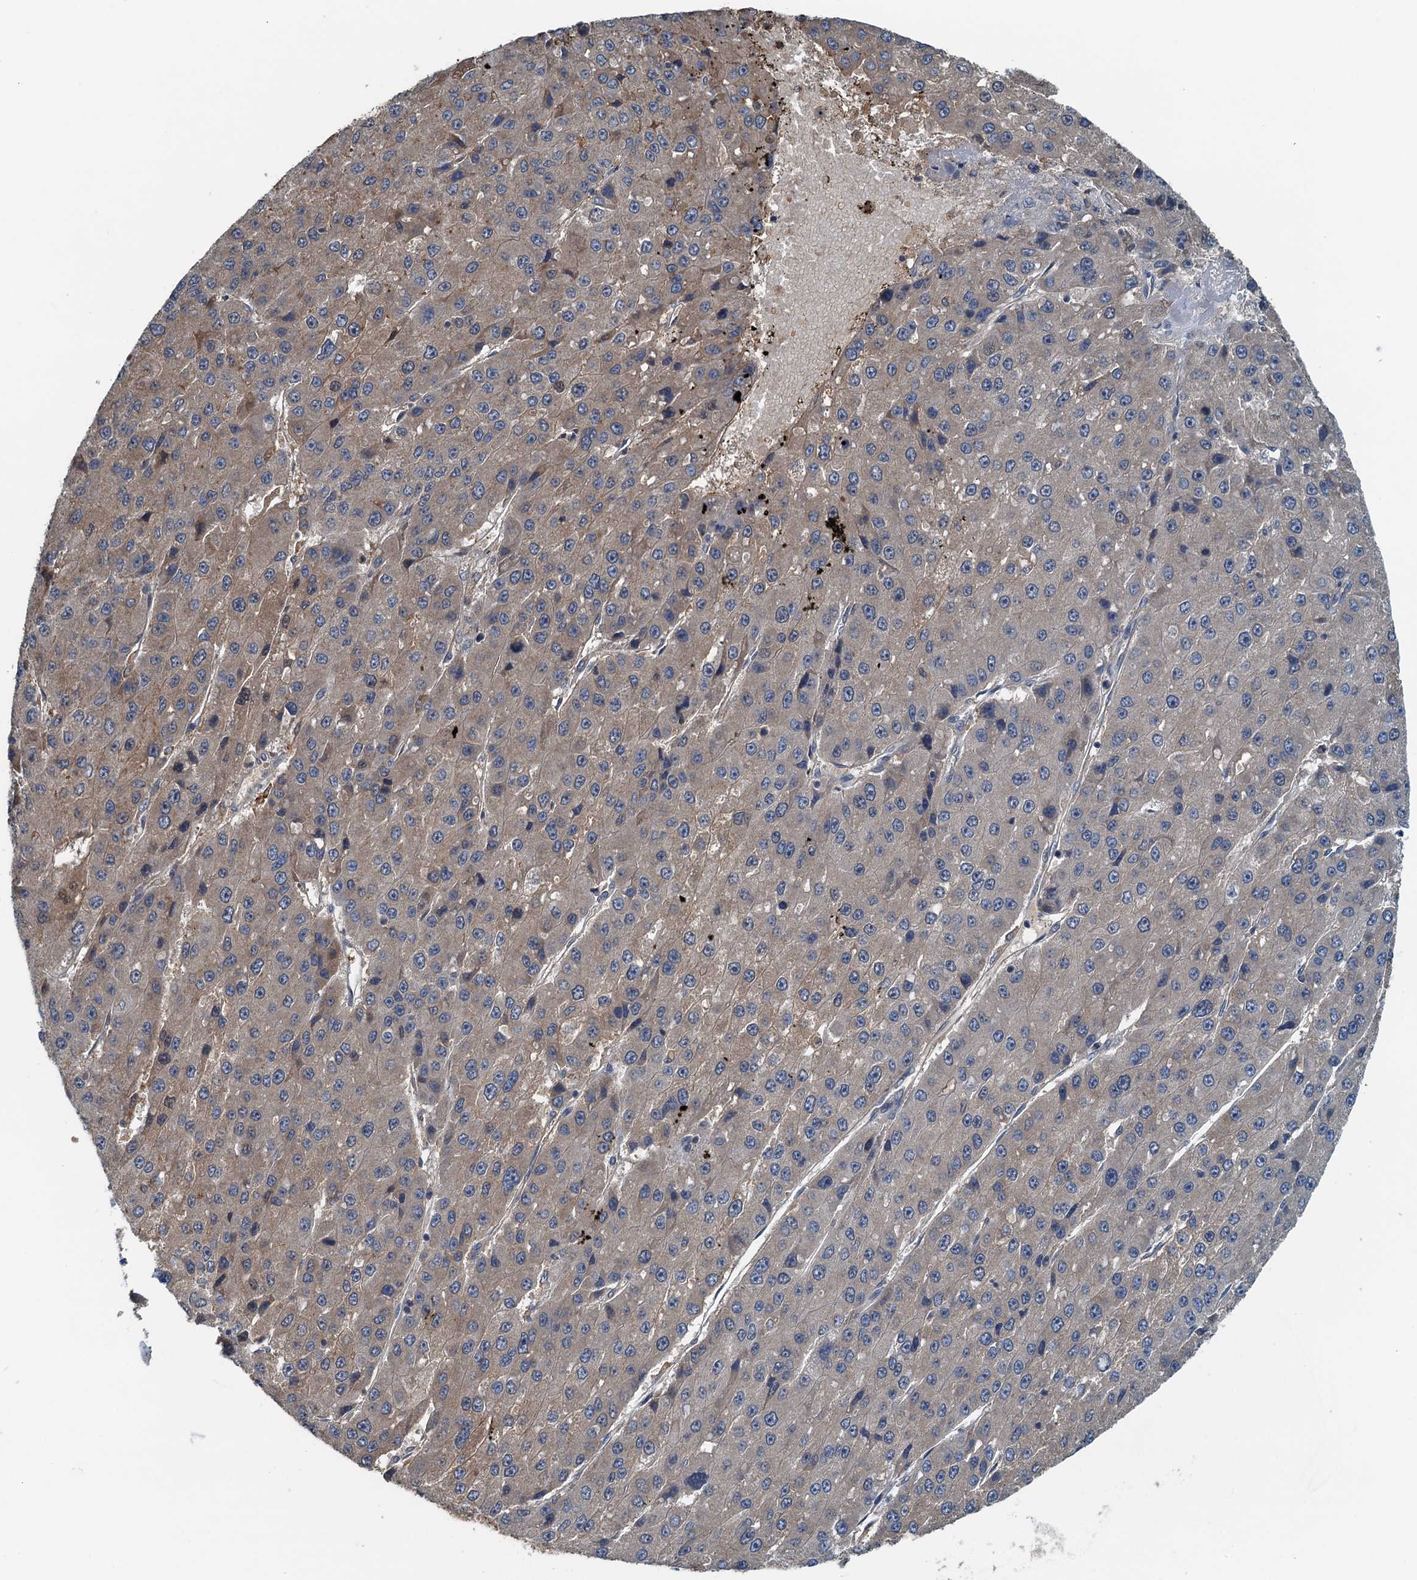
{"staining": {"intensity": "weak", "quantity": "<25%", "location": "cytoplasmic/membranous"}, "tissue": "liver cancer", "cell_type": "Tumor cells", "image_type": "cancer", "snomed": [{"axis": "morphology", "description": "Carcinoma, Hepatocellular, NOS"}, {"axis": "topography", "description": "Liver"}], "caption": "Histopathology image shows no protein staining in tumor cells of hepatocellular carcinoma (liver) tissue.", "gene": "LSM14B", "patient": {"sex": "female", "age": 73}}